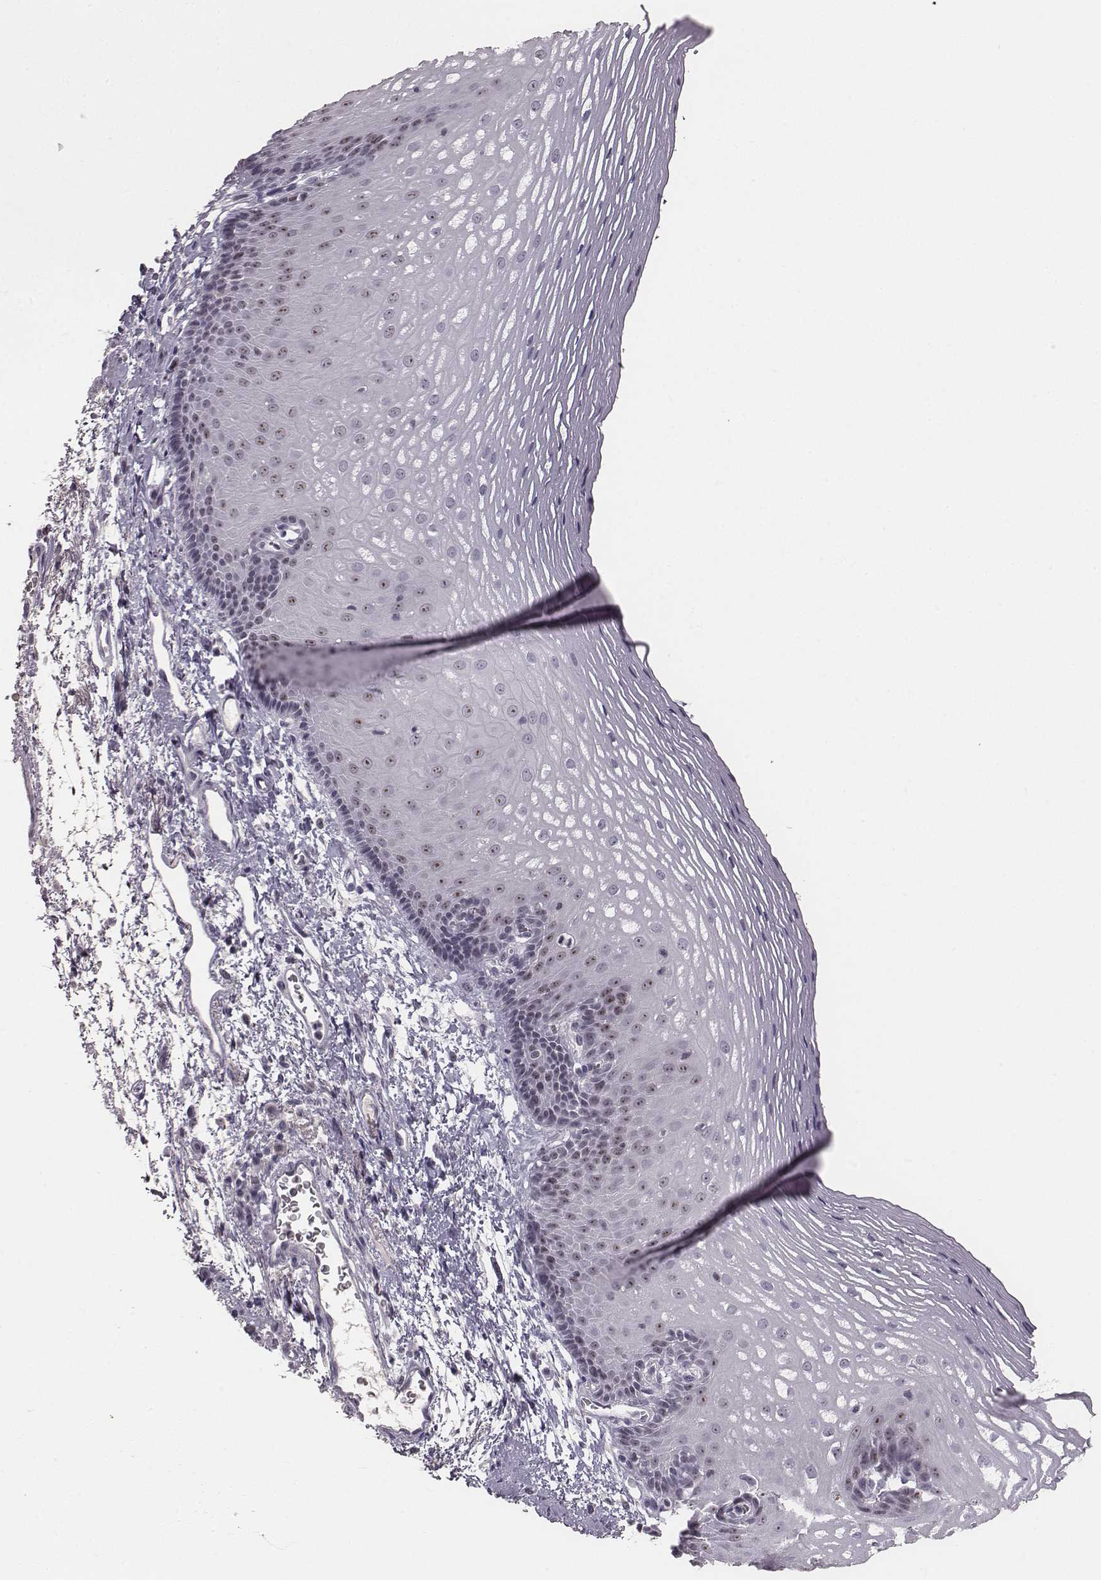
{"staining": {"intensity": "moderate", "quantity": "25%-75%", "location": "nuclear"}, "tissue": "esophagus", "cell_type": "Squamous epithelial cells", "image_type": "normal", "snomed": [{"axis": "morphology", "description": "Normal tissue, NOS"}, {"axis": "topography", "description": "Esophagus"}], "caption": "Immunohistochemistry photomicrograph of normal human esophagus stained for a protein (brown), which displays medium levels of moderate nuclear expression in approximately 25%-75% of squamous epithelial cells.", "gene": "NIFK", "patient": {"sex": "male", "age": 76}}